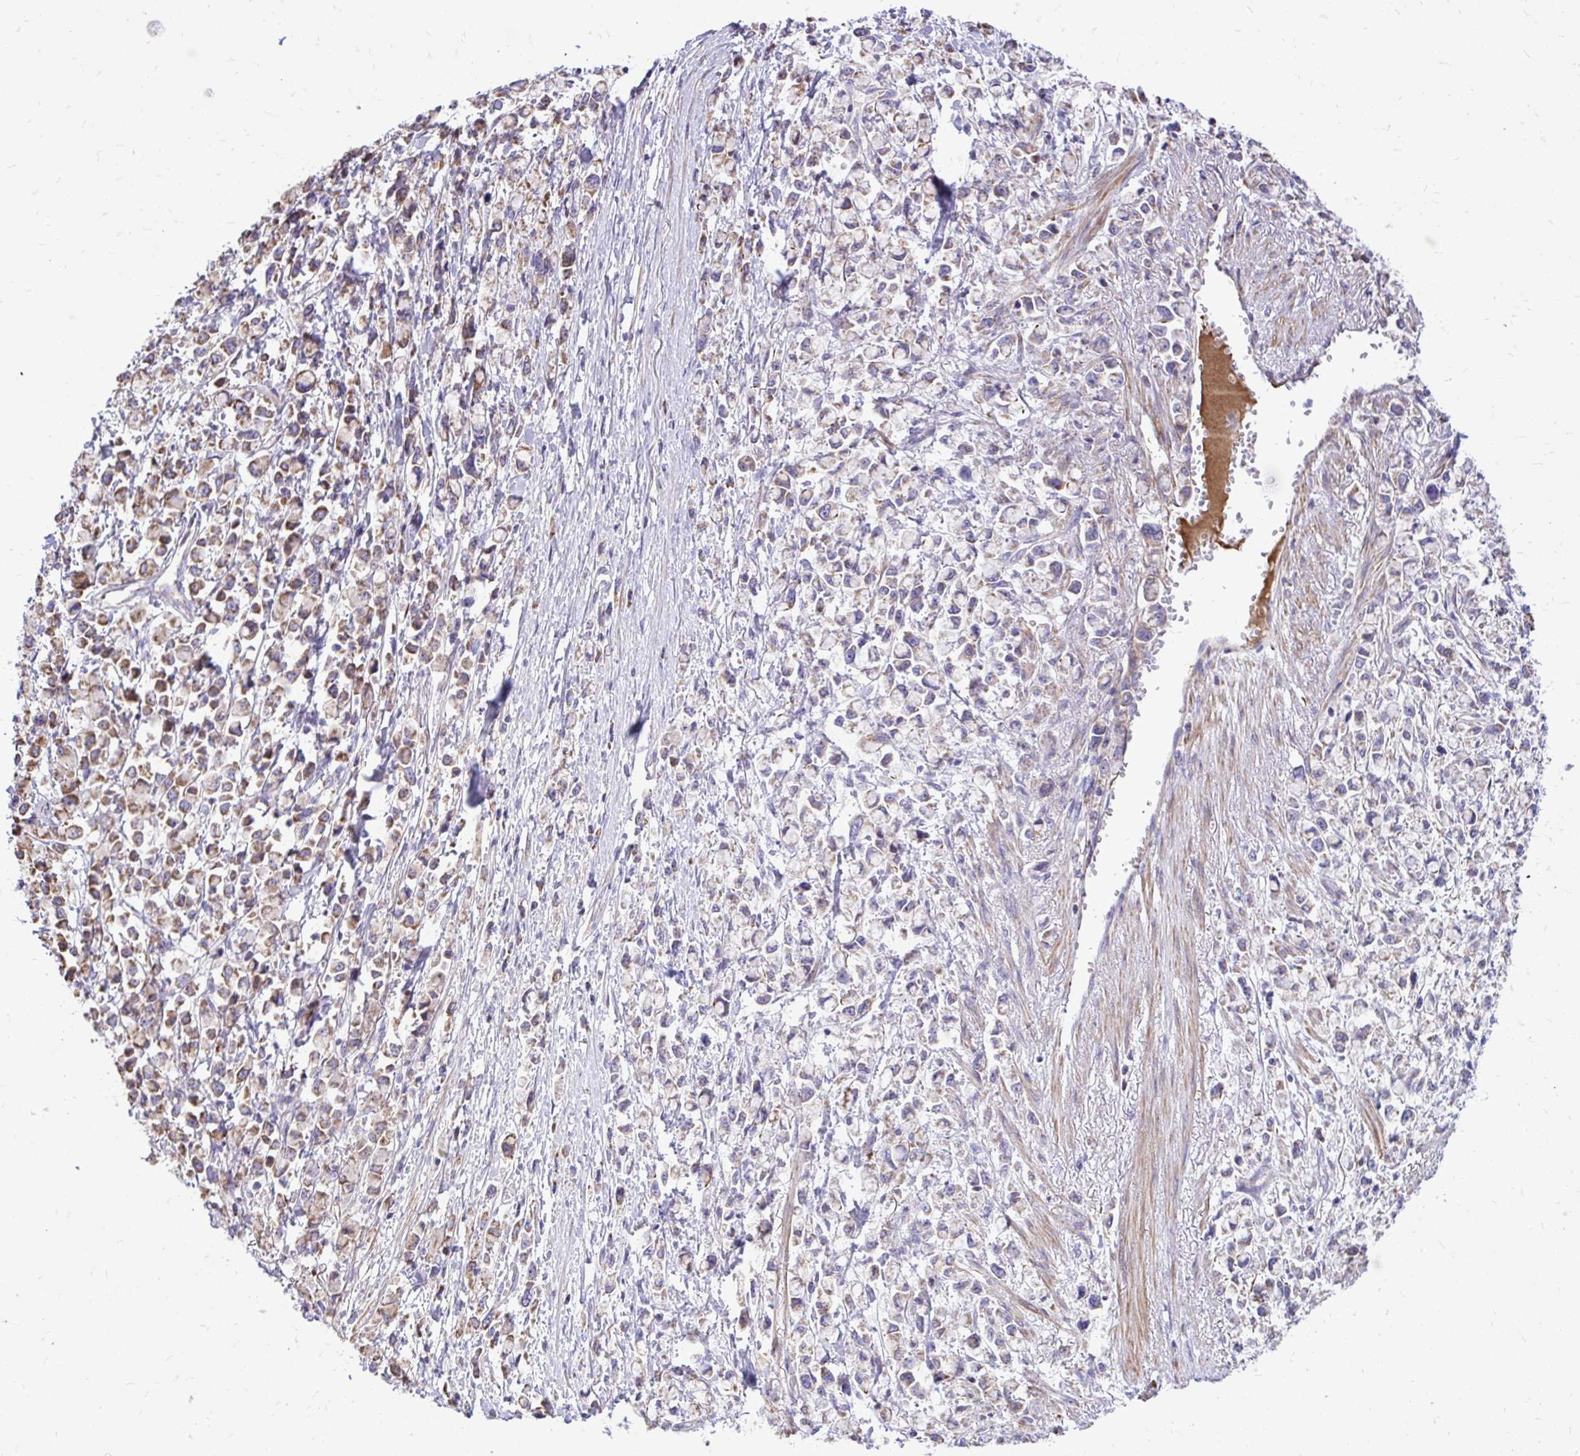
{"staining": {"intensity": "moderate", "quantity": "25%-75%", "location": "cytoplasmic/membranous"}, "tissue": "stomach cancer", "cell_type": "Tumor cells", "image_type": "cancer", "snomed": [{"axis": "morphology", "description": "Adenocarcinoma, NOS"}, {"axis": "topography", "description": "Stomach"}], "caption": "The histopathology image demonstrates a brown stain indicating the presence of a protein in the cytoplasmic/membranous of tumor cells in stomach cancer.", "gene": "ATP13A2", "patient": {"sex": "female", "age": 81}}